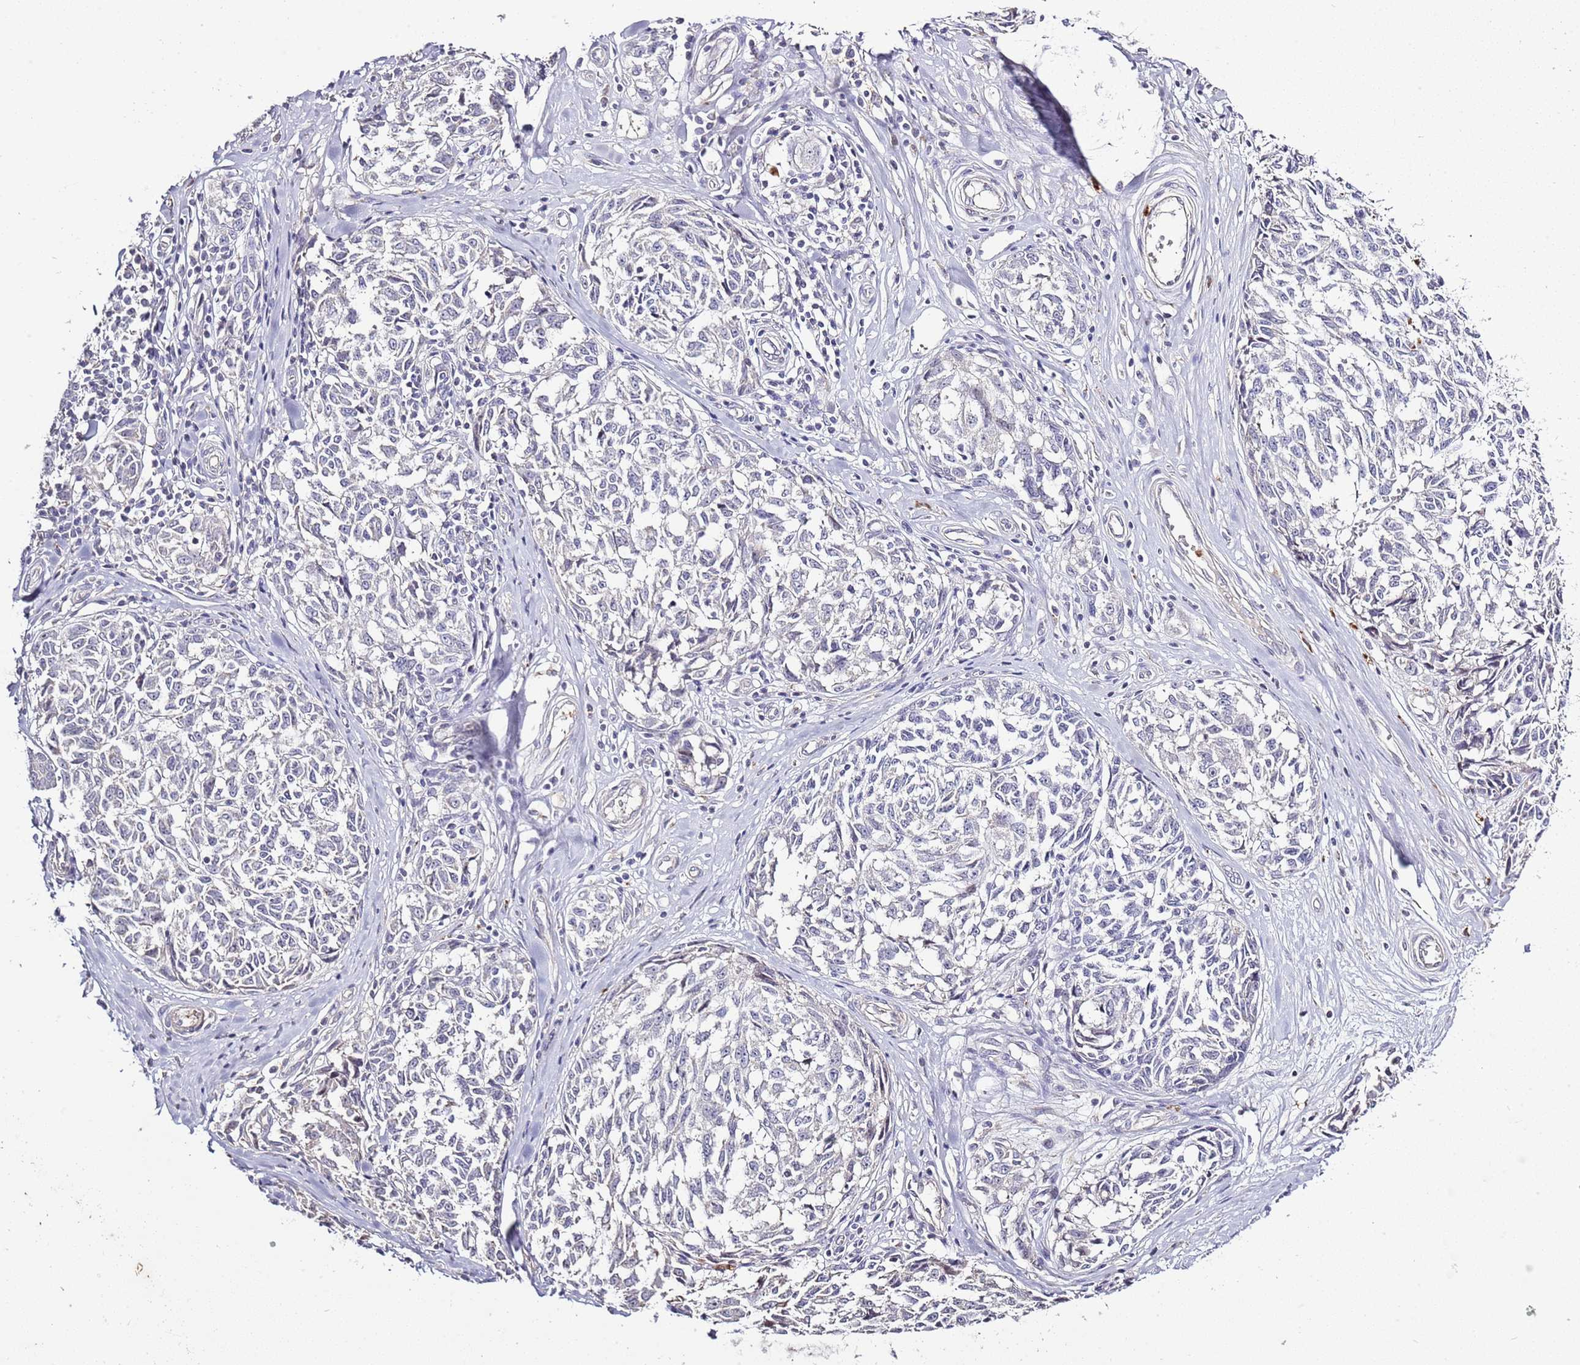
{"staining": {"intensity": "negative", "quantity": "none", "location": "none"}, "tissue": "melanoma", "cell_type": "Tumor cells", "image_type": "cancer", "snomed": [{"axis": "morphology", "description": "Normal tissue, NOS"}, {"axis": "morphology", "description": "Malignant melanoma, NOS"}, {"axis": "topography", "description": "Skin"}], "caption": "IHC image of neoplastic tissue: malignant melanoma stained with DAB demonstrates no significant protein expression in tumor cells.", "gene": "P2RY13", "patient": {"sex": "female", "age": 64}}